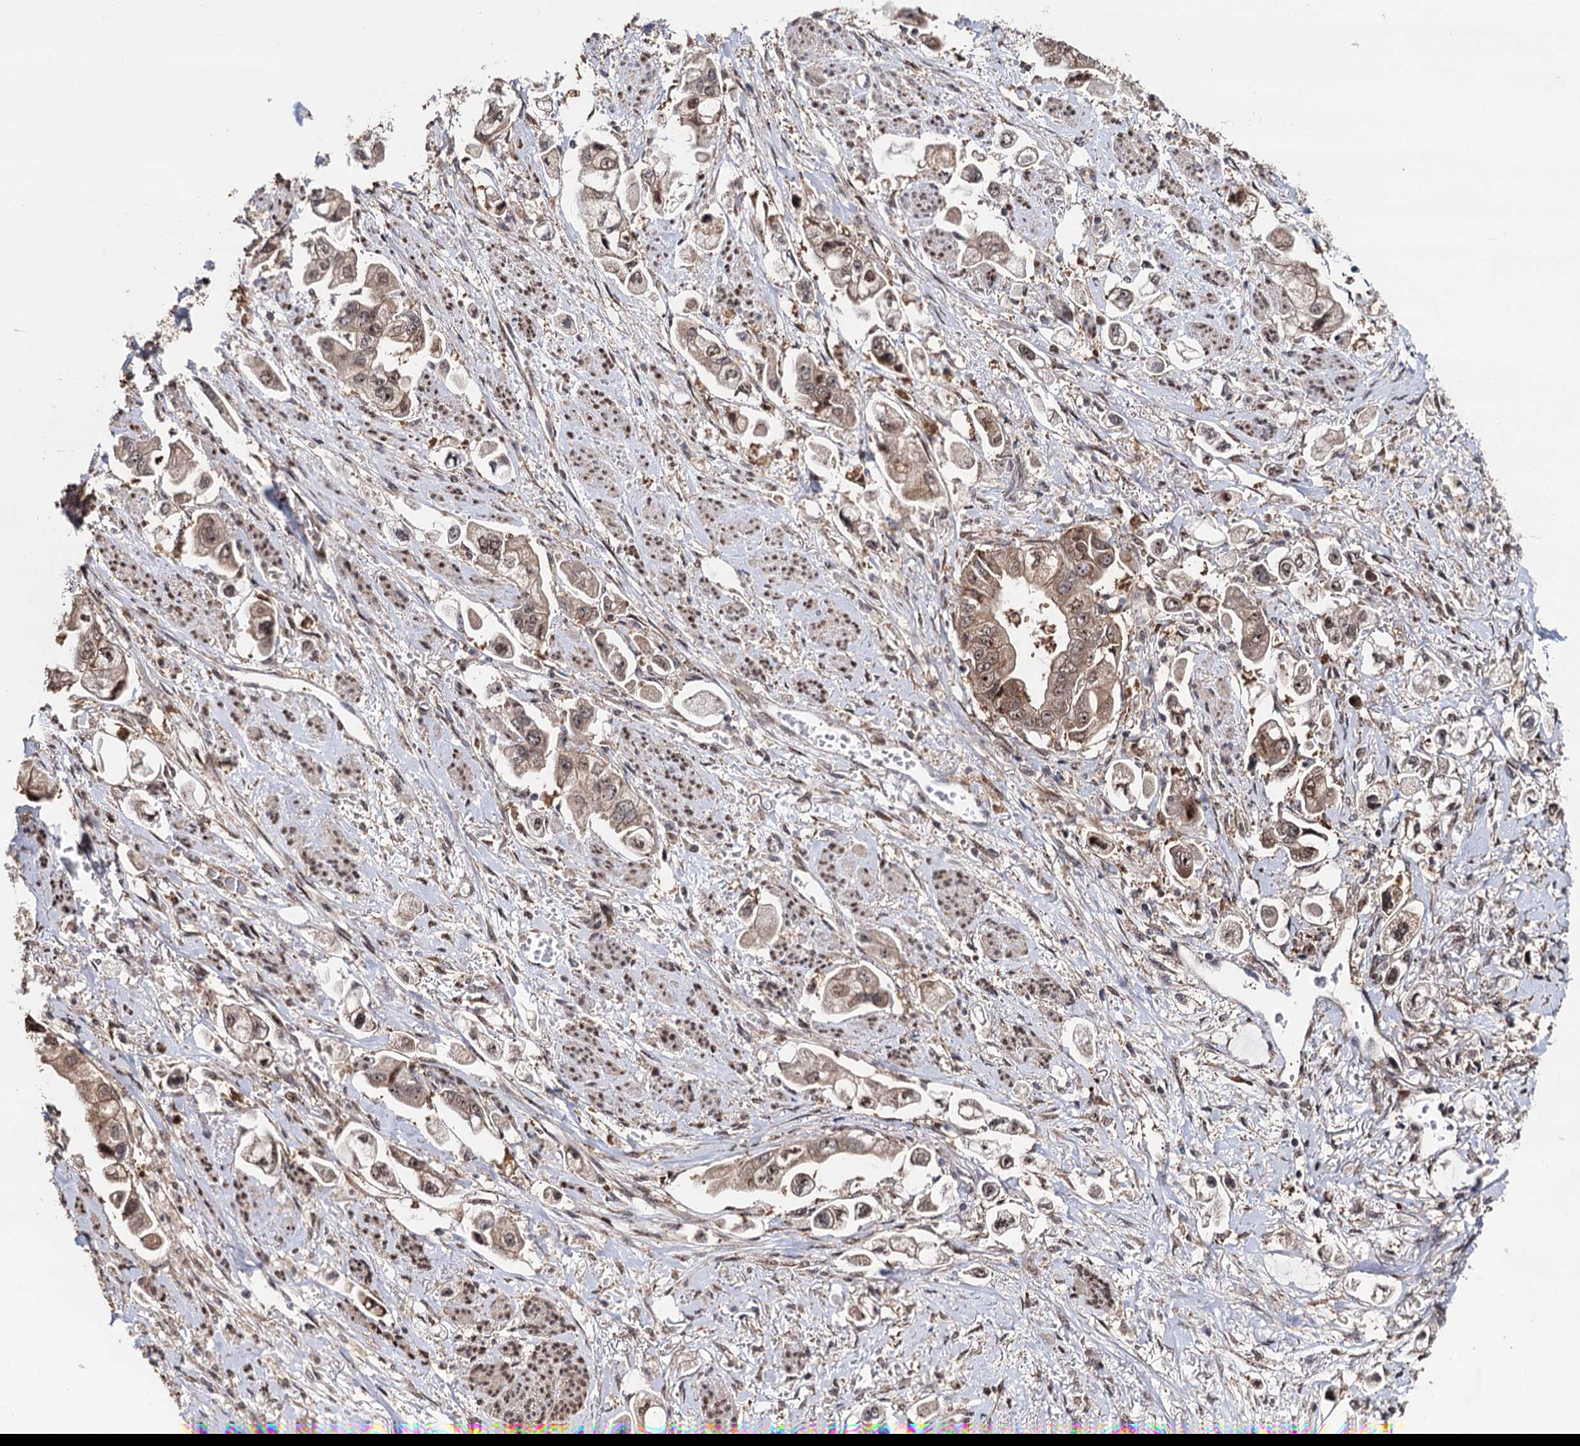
{"staining": {"intensity": "moderate", "quantity": "25%-75%", "location": "cytoplasmic/membranous,nuclear"}, "tissue": "stomach cancer", "cell_type": "Tumor cells", "image_type": "cancer", "snomed": [{"axis": "morphology", "description": "Adenocarcinoma, NOS"}, {"axis": "topography", "description": "Stomach"}], "caption": "IHC staining of stomach cancer, which reveals medium levels of moderate cytoplasmic/membranous and nuclear staining in approximately 25%-75% of tumor cells indicating moderate cytoplasmic/membranous and nuclear protein staining. The staining was performed using DAB (3,3'-diaminobenzidine) (brown) for protein detection and nuclei were counterstained in hematoxylin (blue).", "gene": "PIGB", "patient": {"sex": "male", "age": 62}}